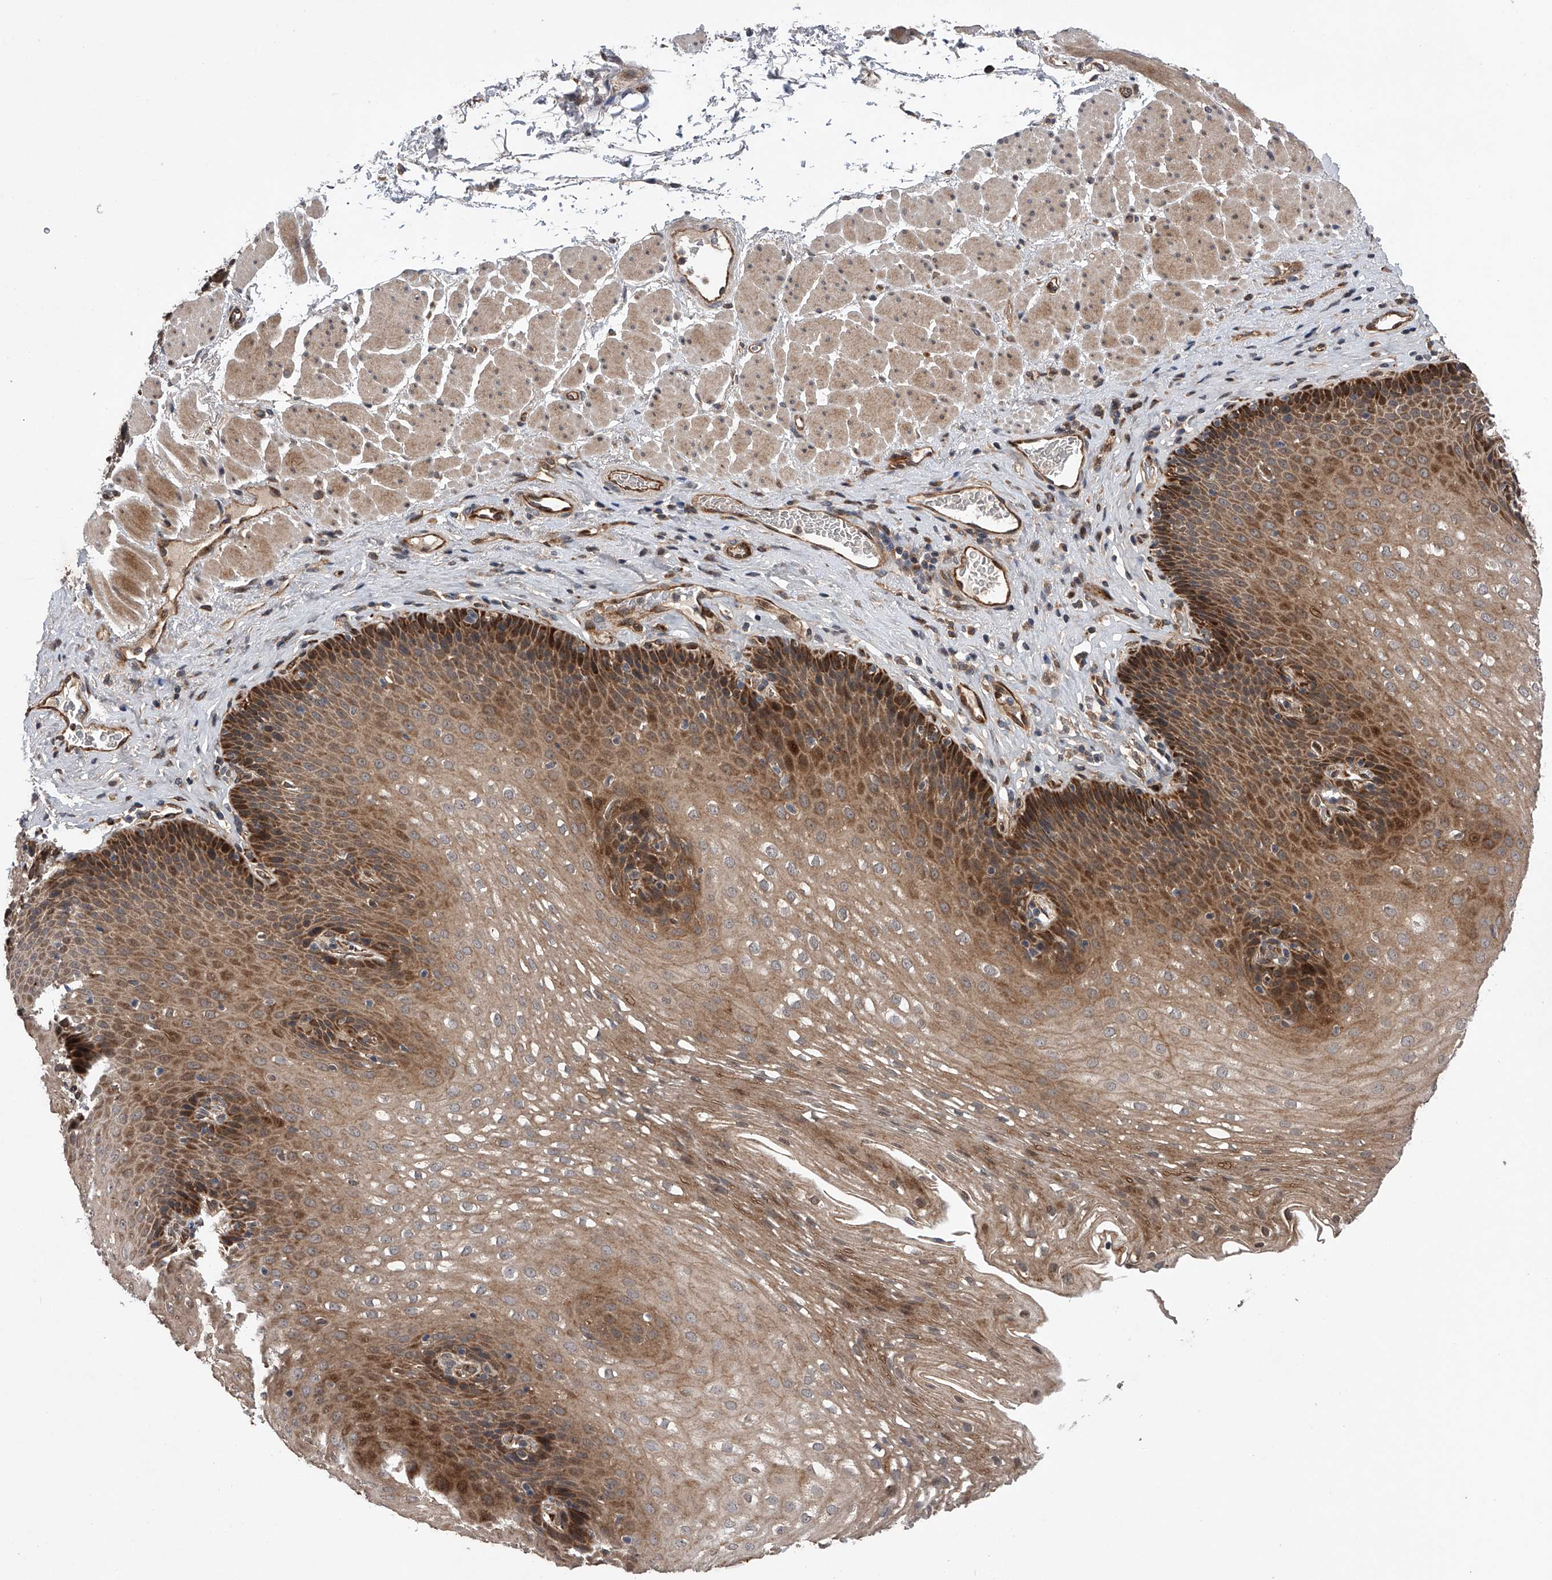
{"staining": {"intensity": "moderate", "quantity": ">75%", "location": "cytoplasmic/membranous,nuclear"}, "tissue": "esophagus", "cell_type": "Squamous epithelial cells", "image_type": "normal", "snomed": [{"axis": "morphology", "description": "Normal tissue, NOS"}, {"axis": "topography", "description": "Esophagus"}], "caption": "Immunohistochemistry staining of normal esophagus, which shows medium levels of moderate cytoplasmic/membranous,nuclear positivity in about >75% of squamous epithelial cells indicating moderate cytoplasmic/membranous,nuclear protein expression. The staining was performed using DAB (brown) for protein detection and nuclei were counterstained in hematoxylin (blue).", "gene": "MAP3K11", "patient": {"sex": "female", "age": 66}}